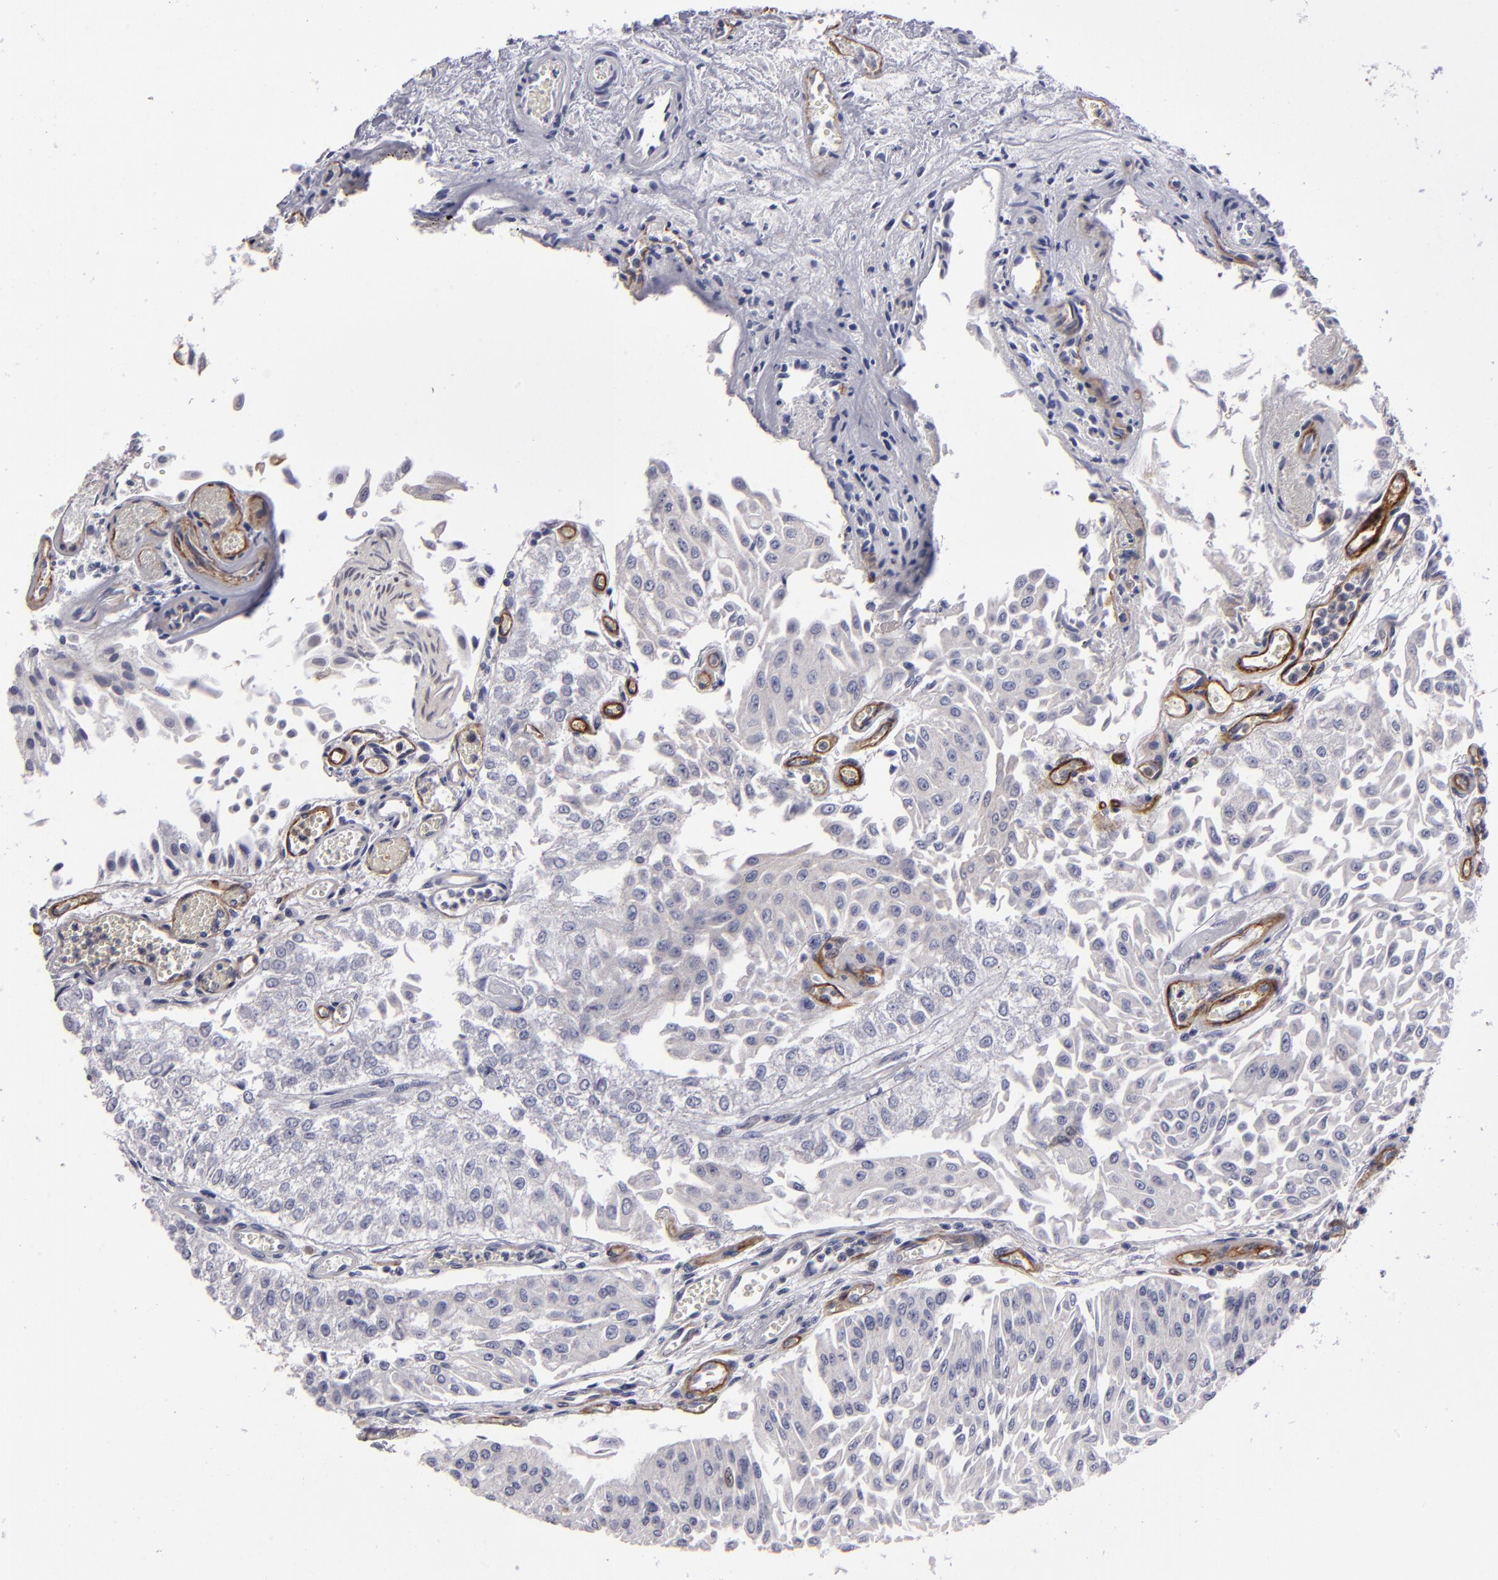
{"staining": {"intensity": "negative", "quantity": "none", "location": "none"}, "tissue": "urothelial cancer", "cell_type": "Tumor cells", "image_type": "cancer", "snomed": [{"axis": "morphology", "description": "Urothelial carcinoma, Low grade"}, {"axis": "topography", "description": "Urinary bladder"}], "caption": "This is an immunohistochemistry histopathology image of human urothelial carcinoma (low-grade). There is no positivity in tumor cells.", "gene": "ZNF175", "patient": {"sex": "male", "age": 86}}